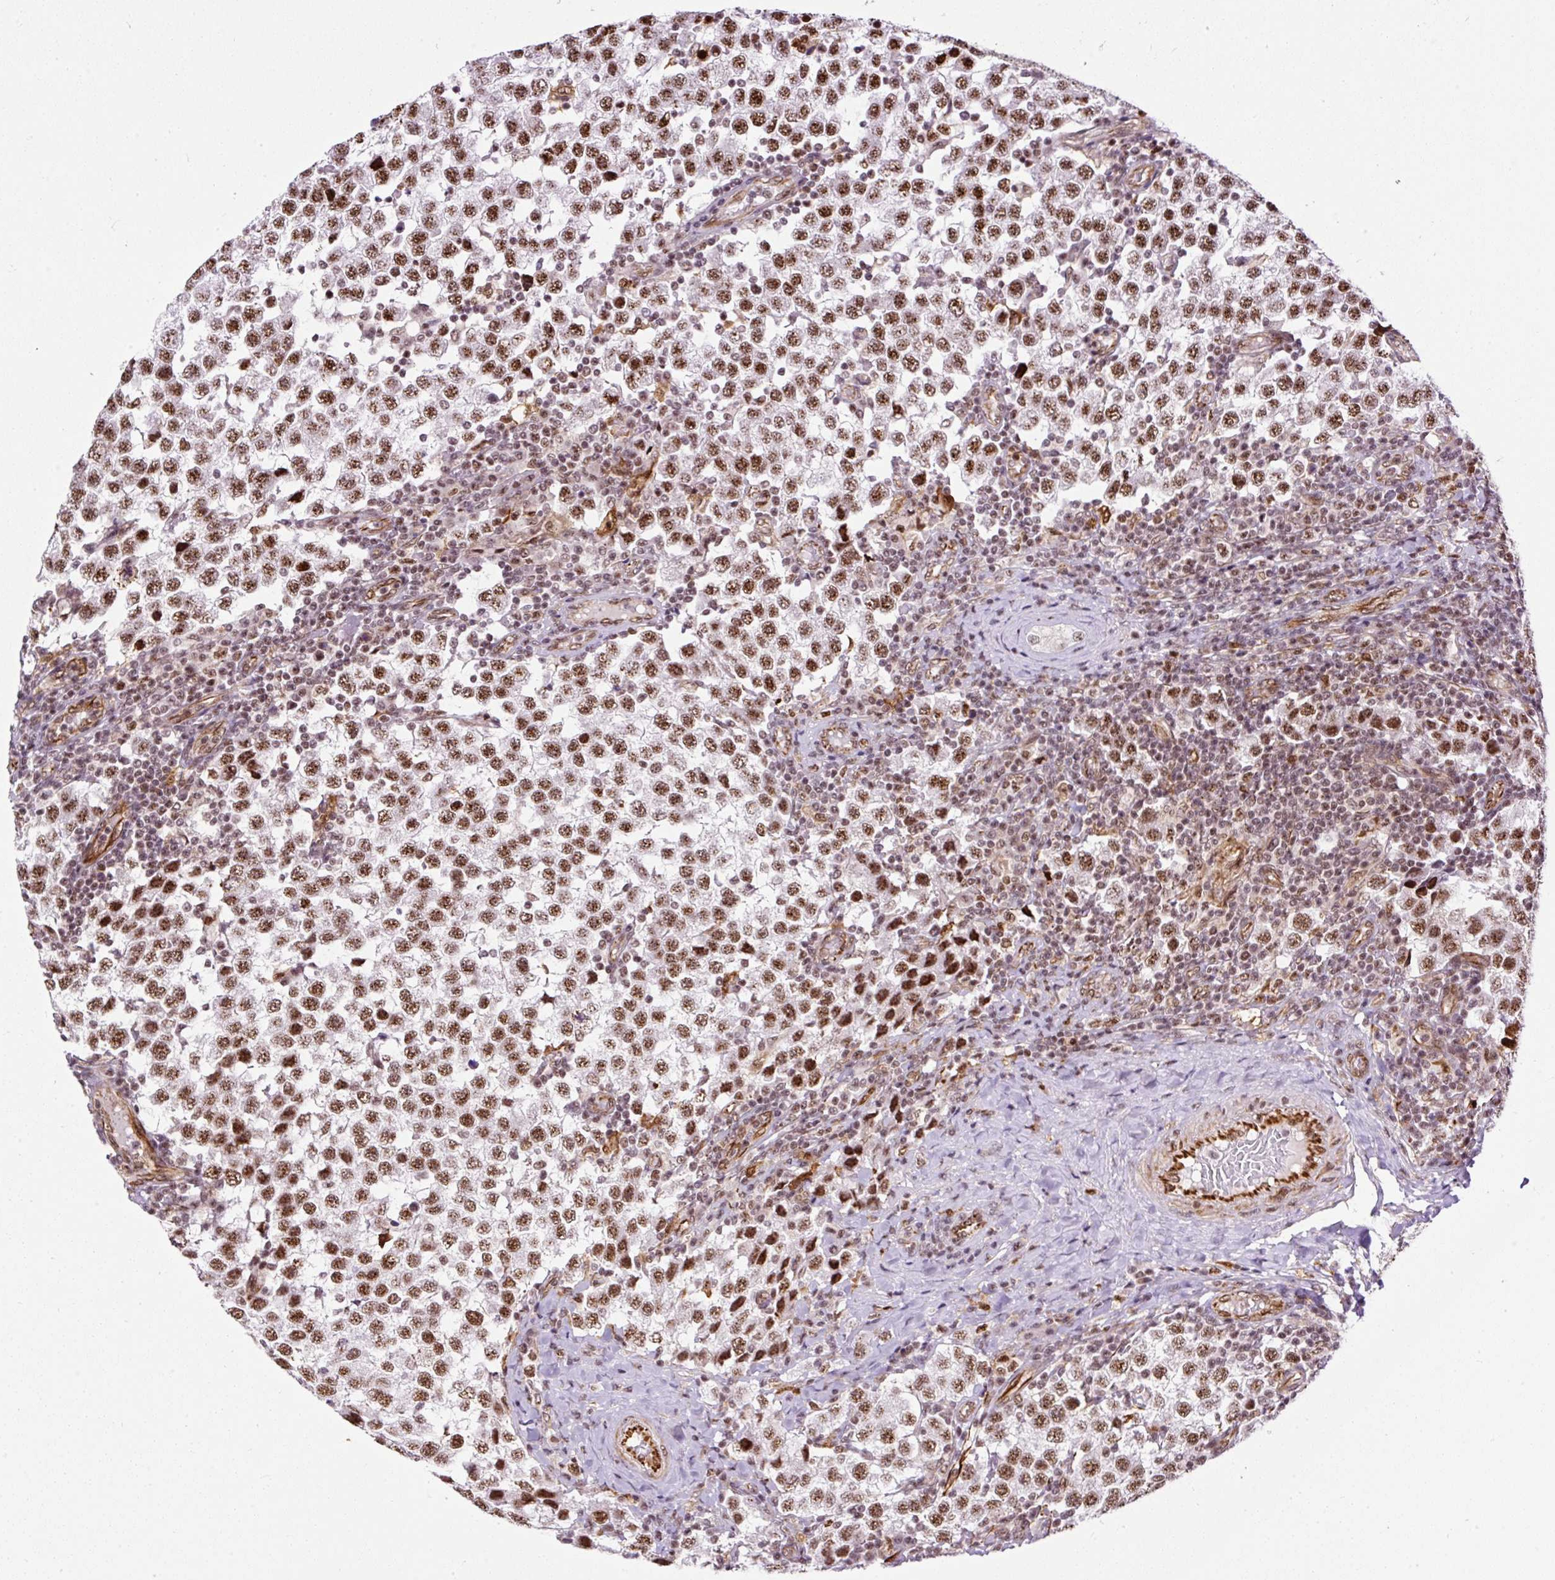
{"staining": {"intensity": "strong", "quantity": ">75%", "location": "nuclear"}, "tissue": "testis cancer", "cell_type": "Tumor cells", "image_type": "cancer", "snomed": [{"axis": "morphology", "description": "Seminoma, NOS"}, {"axis": "topography", "description": "Testis"}], "caption": "An immunohistochemistry (IHC) photomicrograph of neoplastic tissue is shown. Protein staining in brown labels strong nuclear positivity in testis cancer within tumor cells. Ihc stains the protein in brown and the nuclei are stained blue.", "gene": "LUC7L2", "patient": {"sex": "male", "age": 34}}